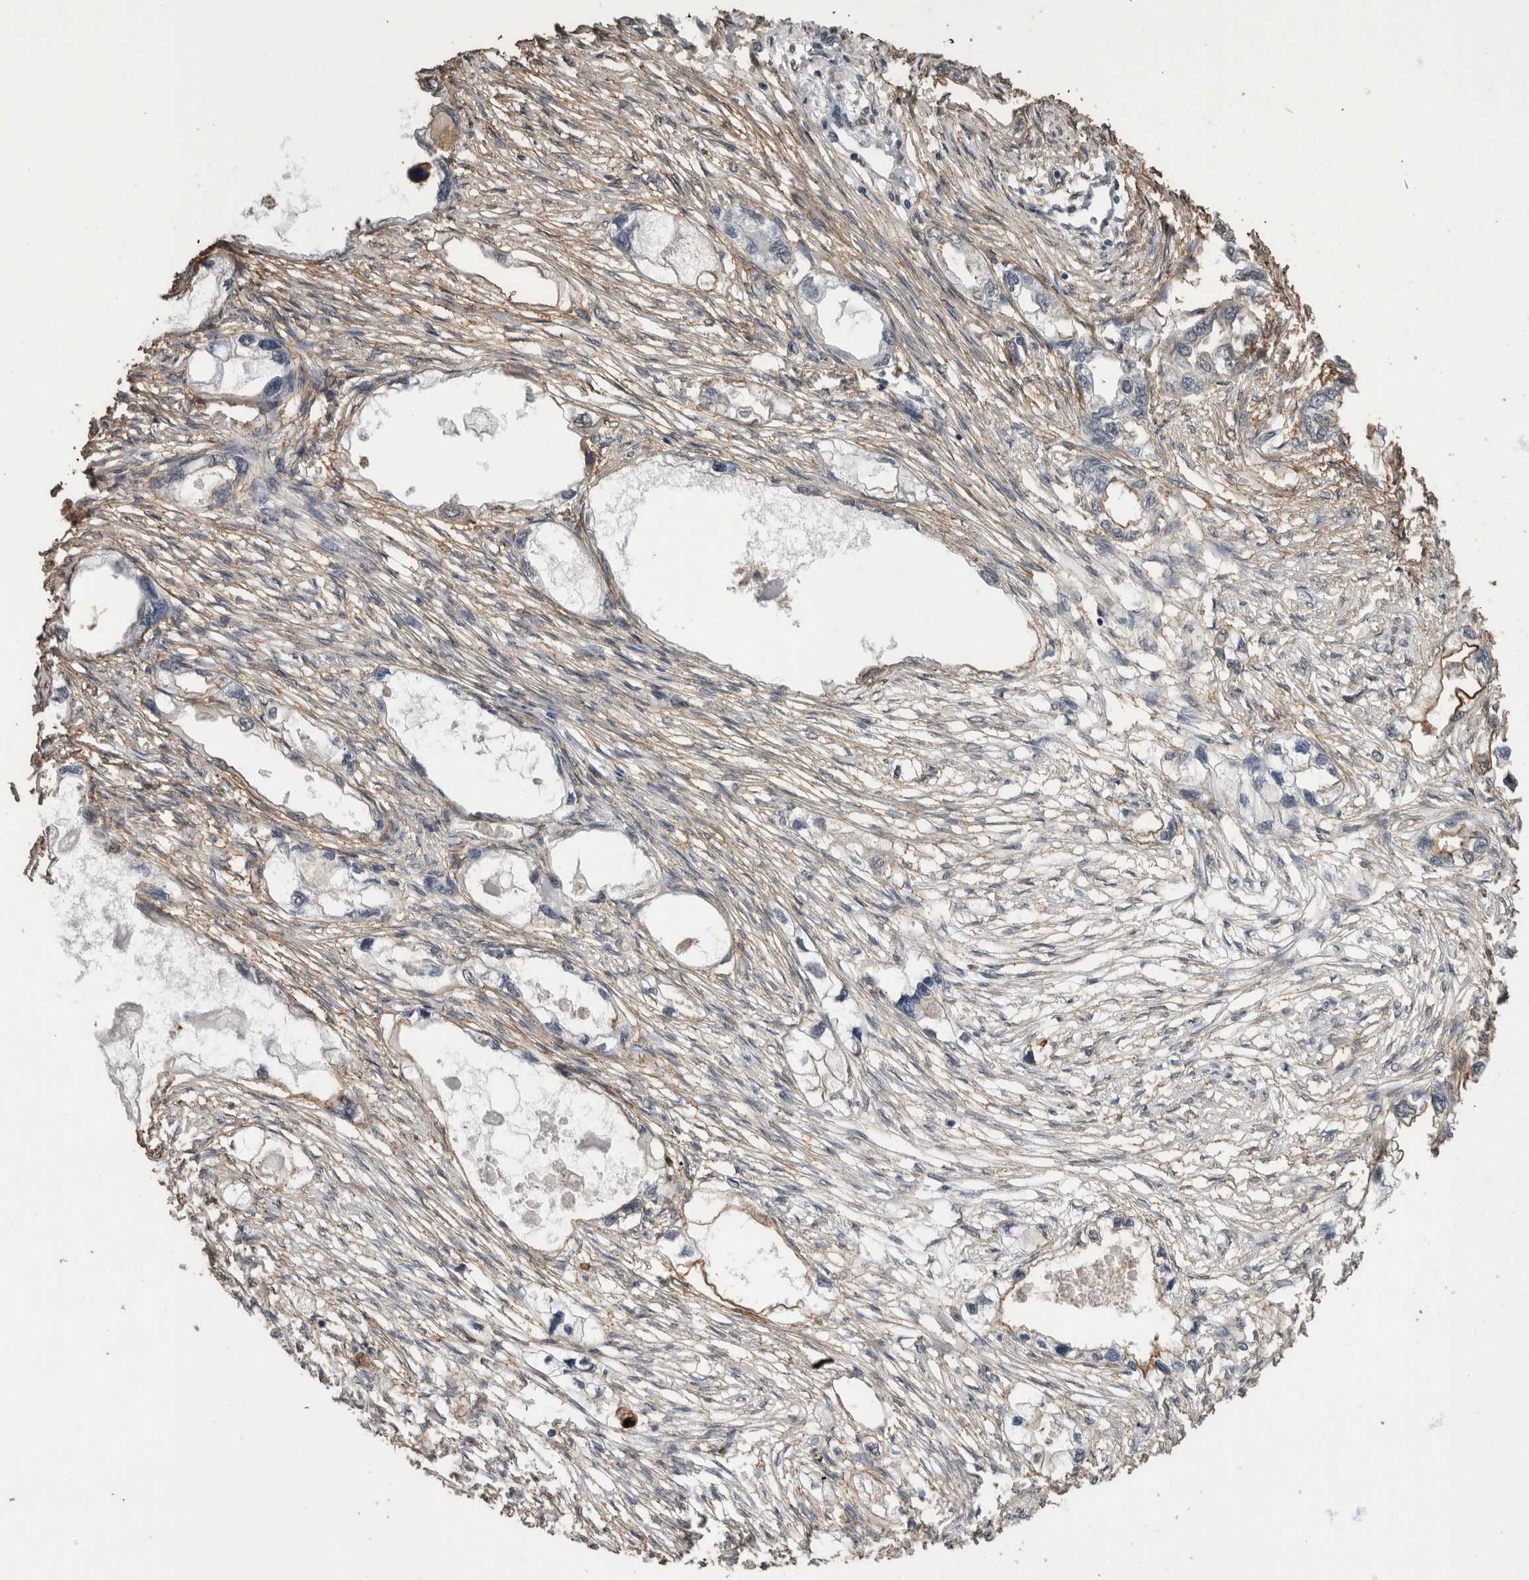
{"staining": {"intensity": "negative", "quantity": "none", "location": "none"}, "tissue": "endometrial cancer", "cell_type": "Tumor cells", "image_type": "cancer", "snomed": [{"axis": "morphology", "description": "Adenocarcinoma, NOS"}, {"axis": "morphology", "description": "Adenocarcinoma, metastatic, NOS"}, {"axis": "topography", "description": "Adipose tissue"}, {"axis": "topography", "description": "Endometrium"}], "caption": "An image of human endometrial cancer is negative for staining in tumor cells.", "gene": "S100A10", "patient": {"sex": "female", "age": 67}}